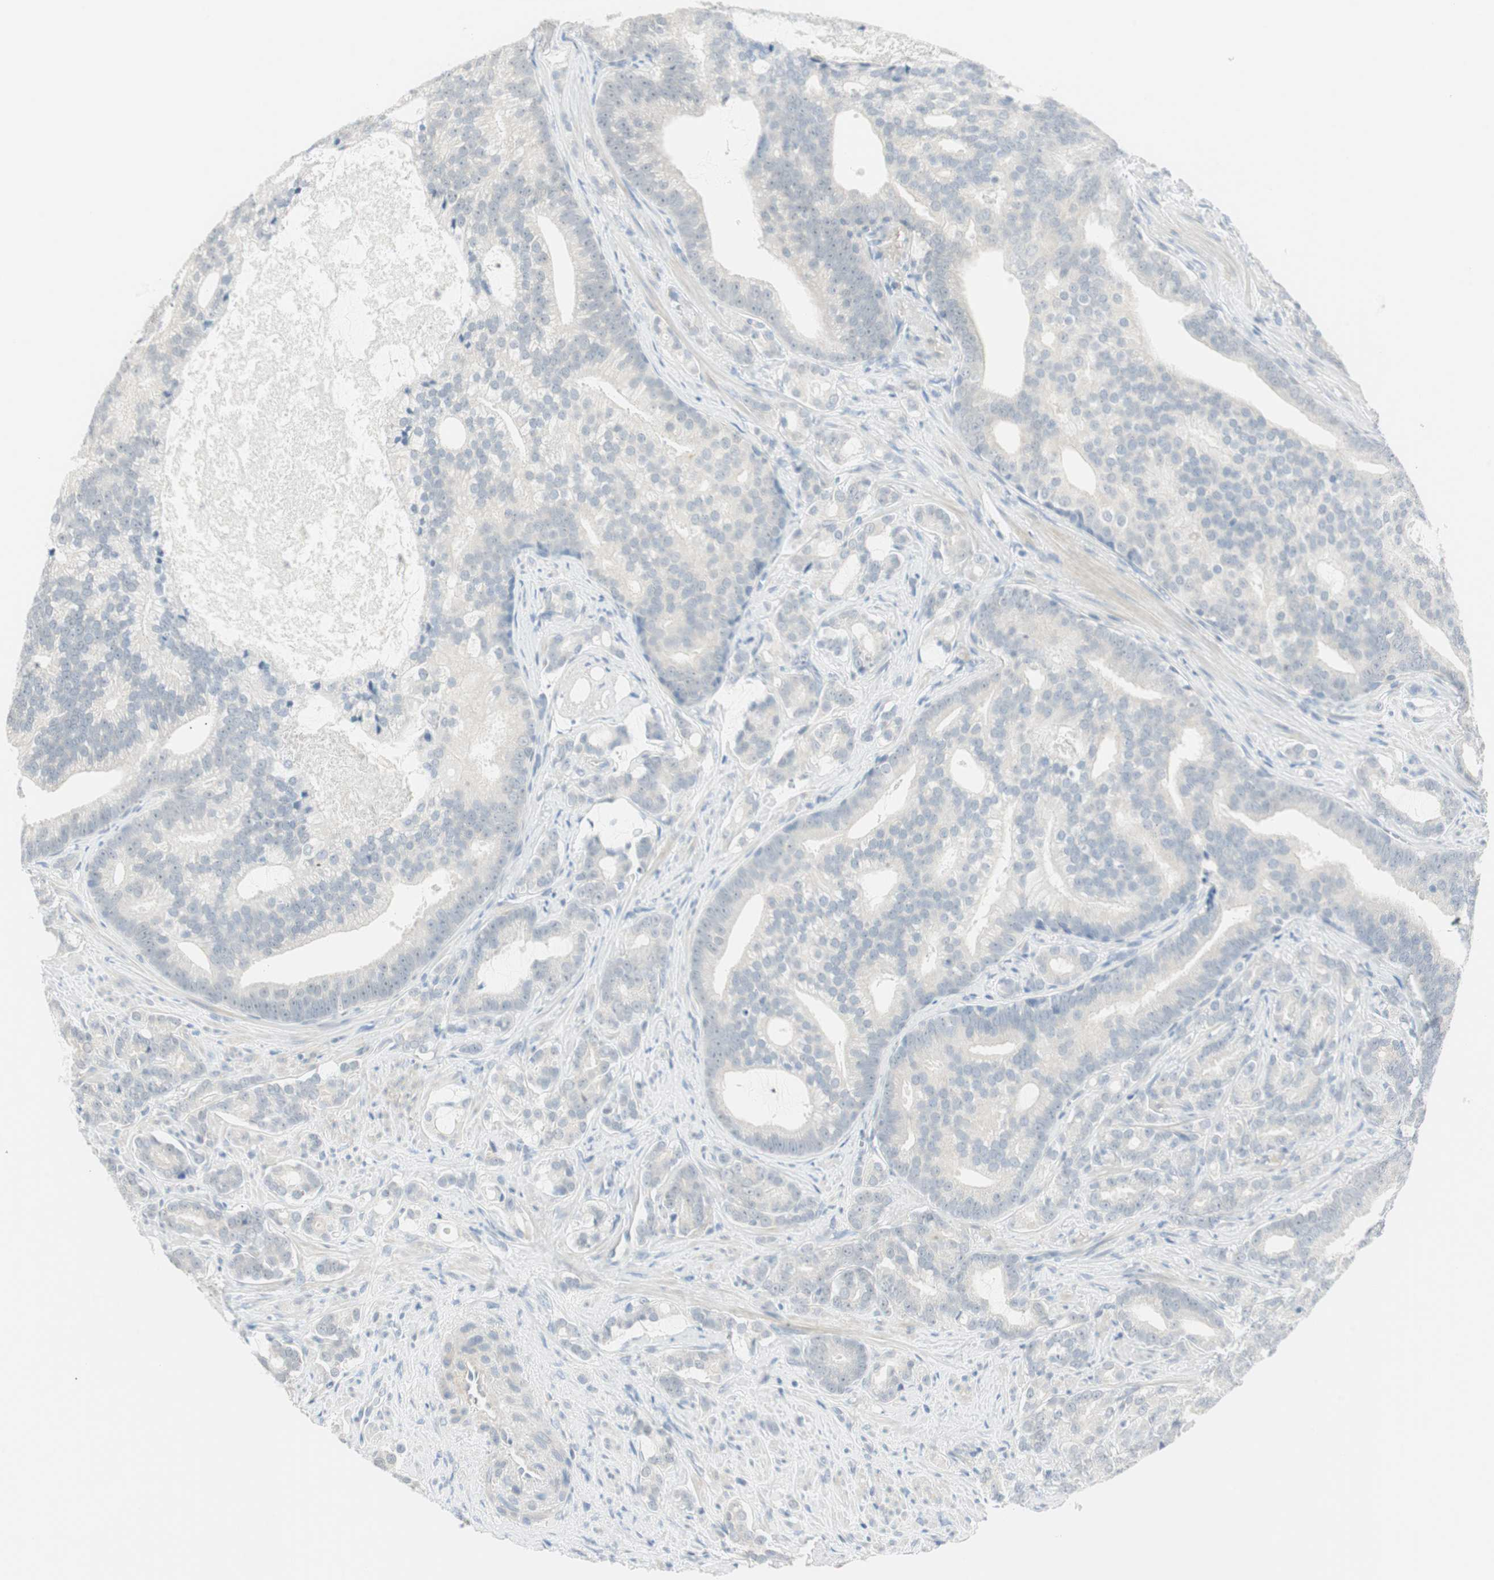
{"staining": {"intensity": "negative", "quantity": "none", "location": "none"}, "tissue": "prostate cancer", "cell_type": "Tumor cells", "image_type": "cancer", "snomed": [{"axis": "morphology", "description": "Adenocarcinoma, Low grade"}, {"axis": "topography", "description": "Prostate"}], "caption": "Prostate cancer (adenocarcinoma (low-grade)) stained for a protein using immunohistochemistry (IHC) shows no staining tumor cells.", "gene": "MLLT10", "patient": {"sex": "male", "age": 58}}